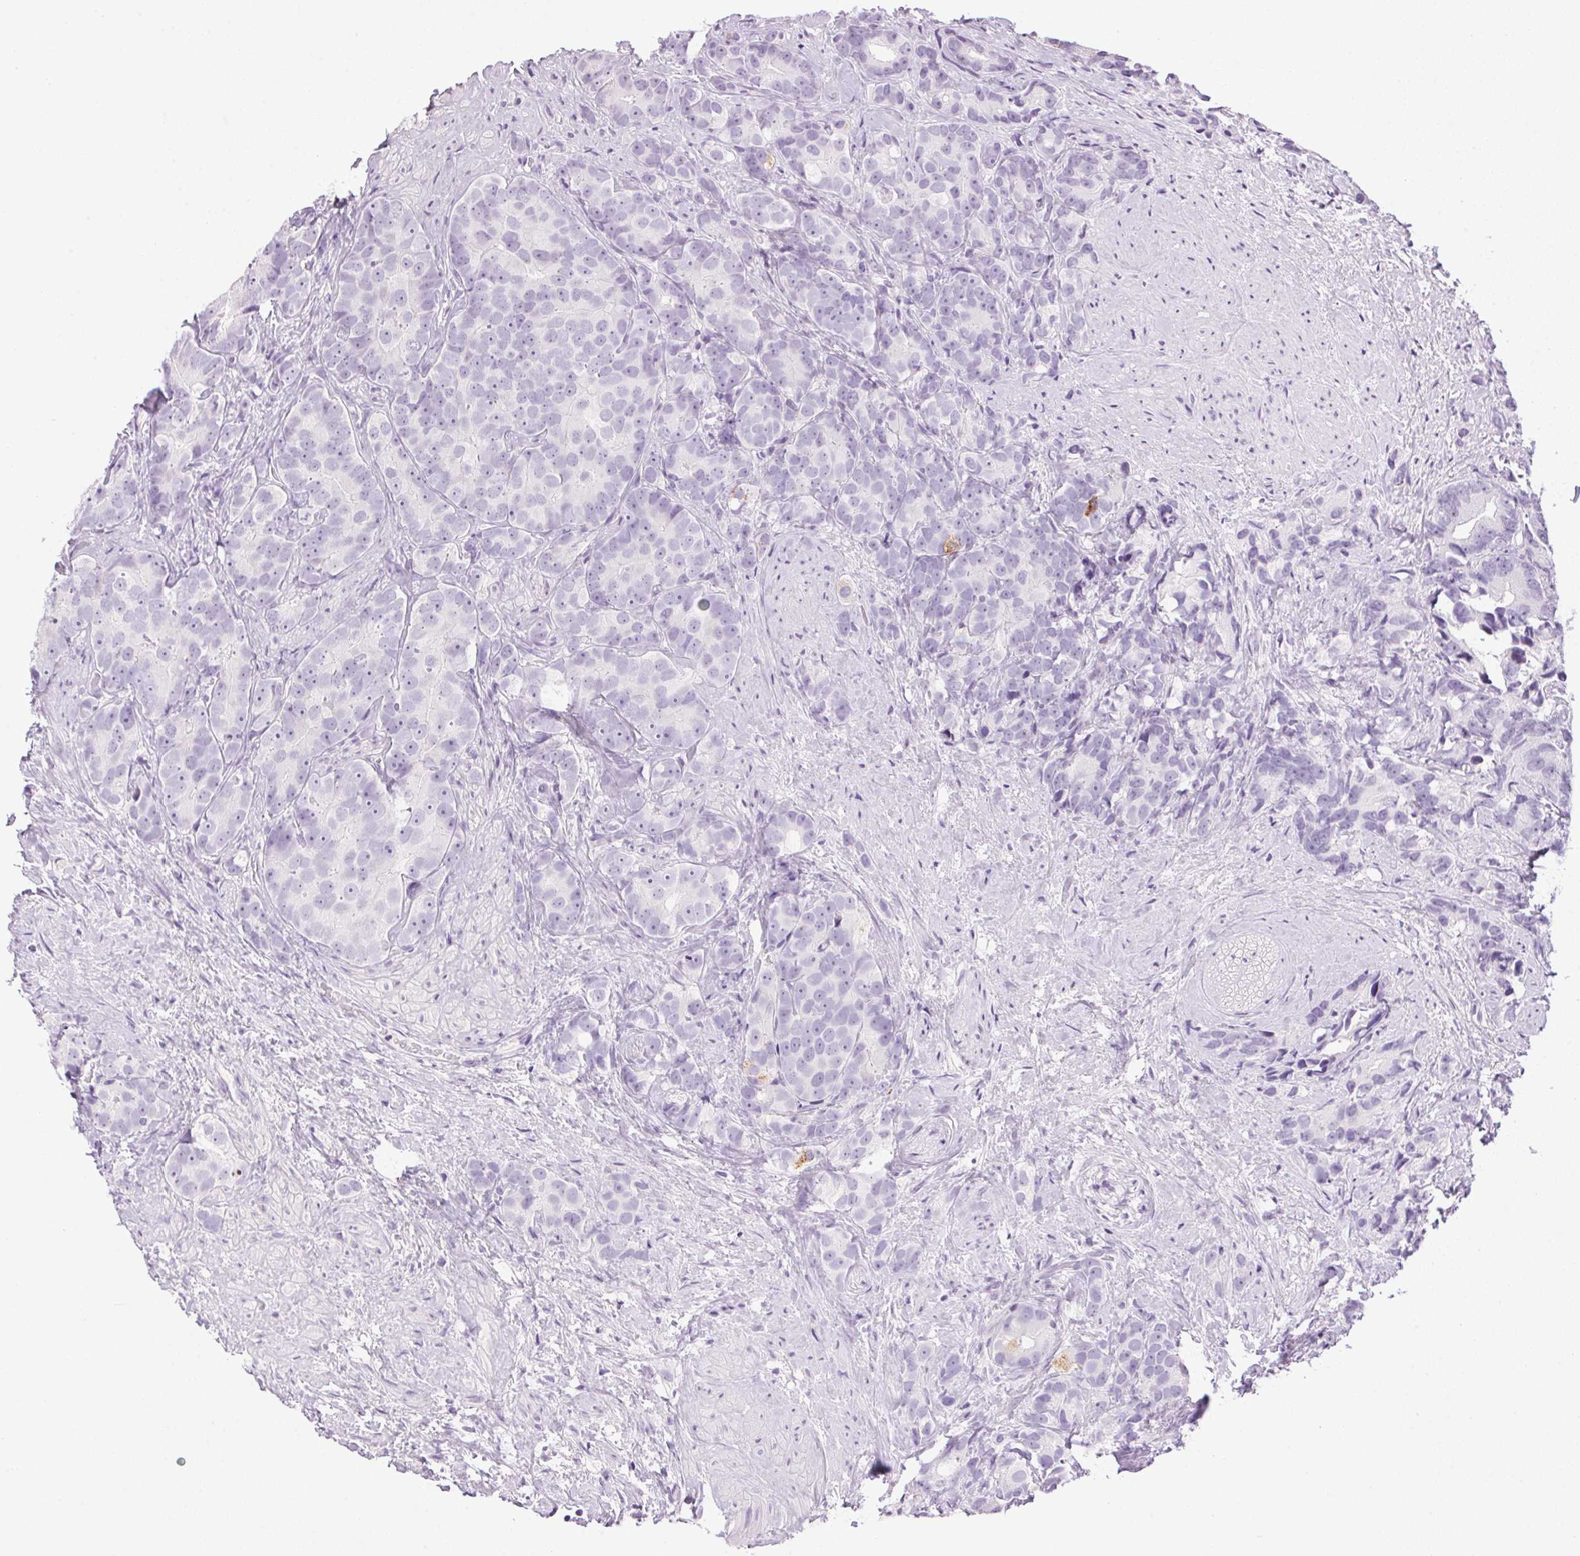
{"staining": {"intensity": "negative", "quantity": "none", "location": "none"}, "tissue": "prostate cancer", "cell_type": "Tumor cells", "image_type": "cancer", "snomed": [{"axis": "morphology", "description": "Adenocarcinoma, High grade"}, {"axis": "topography", "description": "Prostate"}], "caption": "IHC micrograph of human prostate cancer (high-grade adenocarcinoma) stained for a protein (brown), which shows no staining in tumor cells.", "gene": "TMEM88B", "patient": {"sex": "male", "age": 90}}